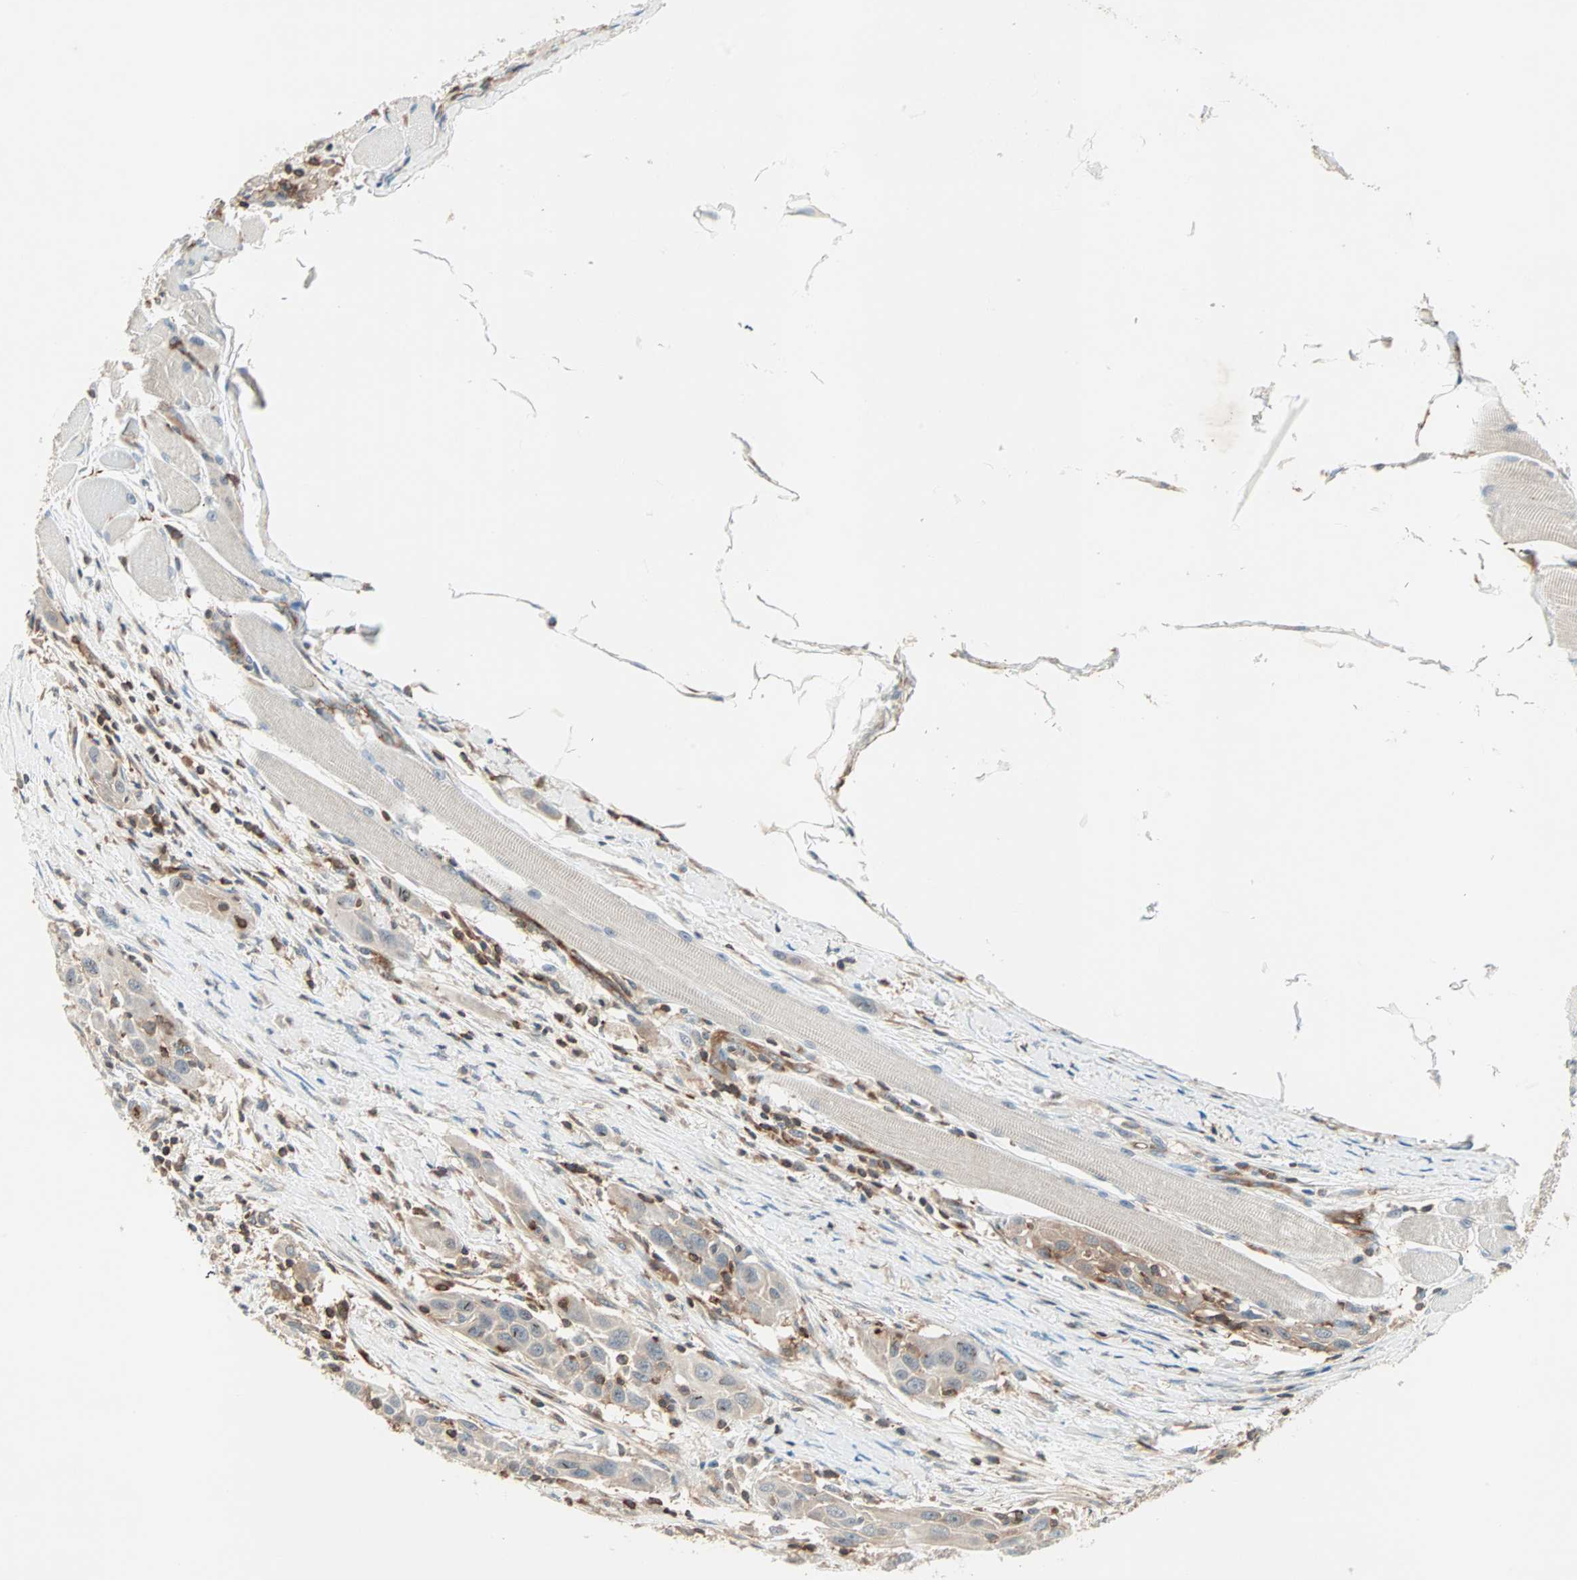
{"staining": {"intensity": "weak", "quantity": ">75%", "location": "cytoplasmic/membranous"}, "tissue": "head and neck cancer", "cell_type": "Tumor cells", "image_type": "cancer", "snomed": [{"axis": "morphology", "description": "Squamous cell carcinoma, NOS"}, {"axis": "topography", "description": "Oral tissue"}, {"axis": "topography", "description": "Head-Neck"}], "caption": "Protein expression analysis of human head and neck cancer (squamous cell carcinoma) reveals weak cytoplasmic/membranous expression in about >75% of tumor cells.", "gene": "TEC", "patient": {"sex": "female", "age": 50}}